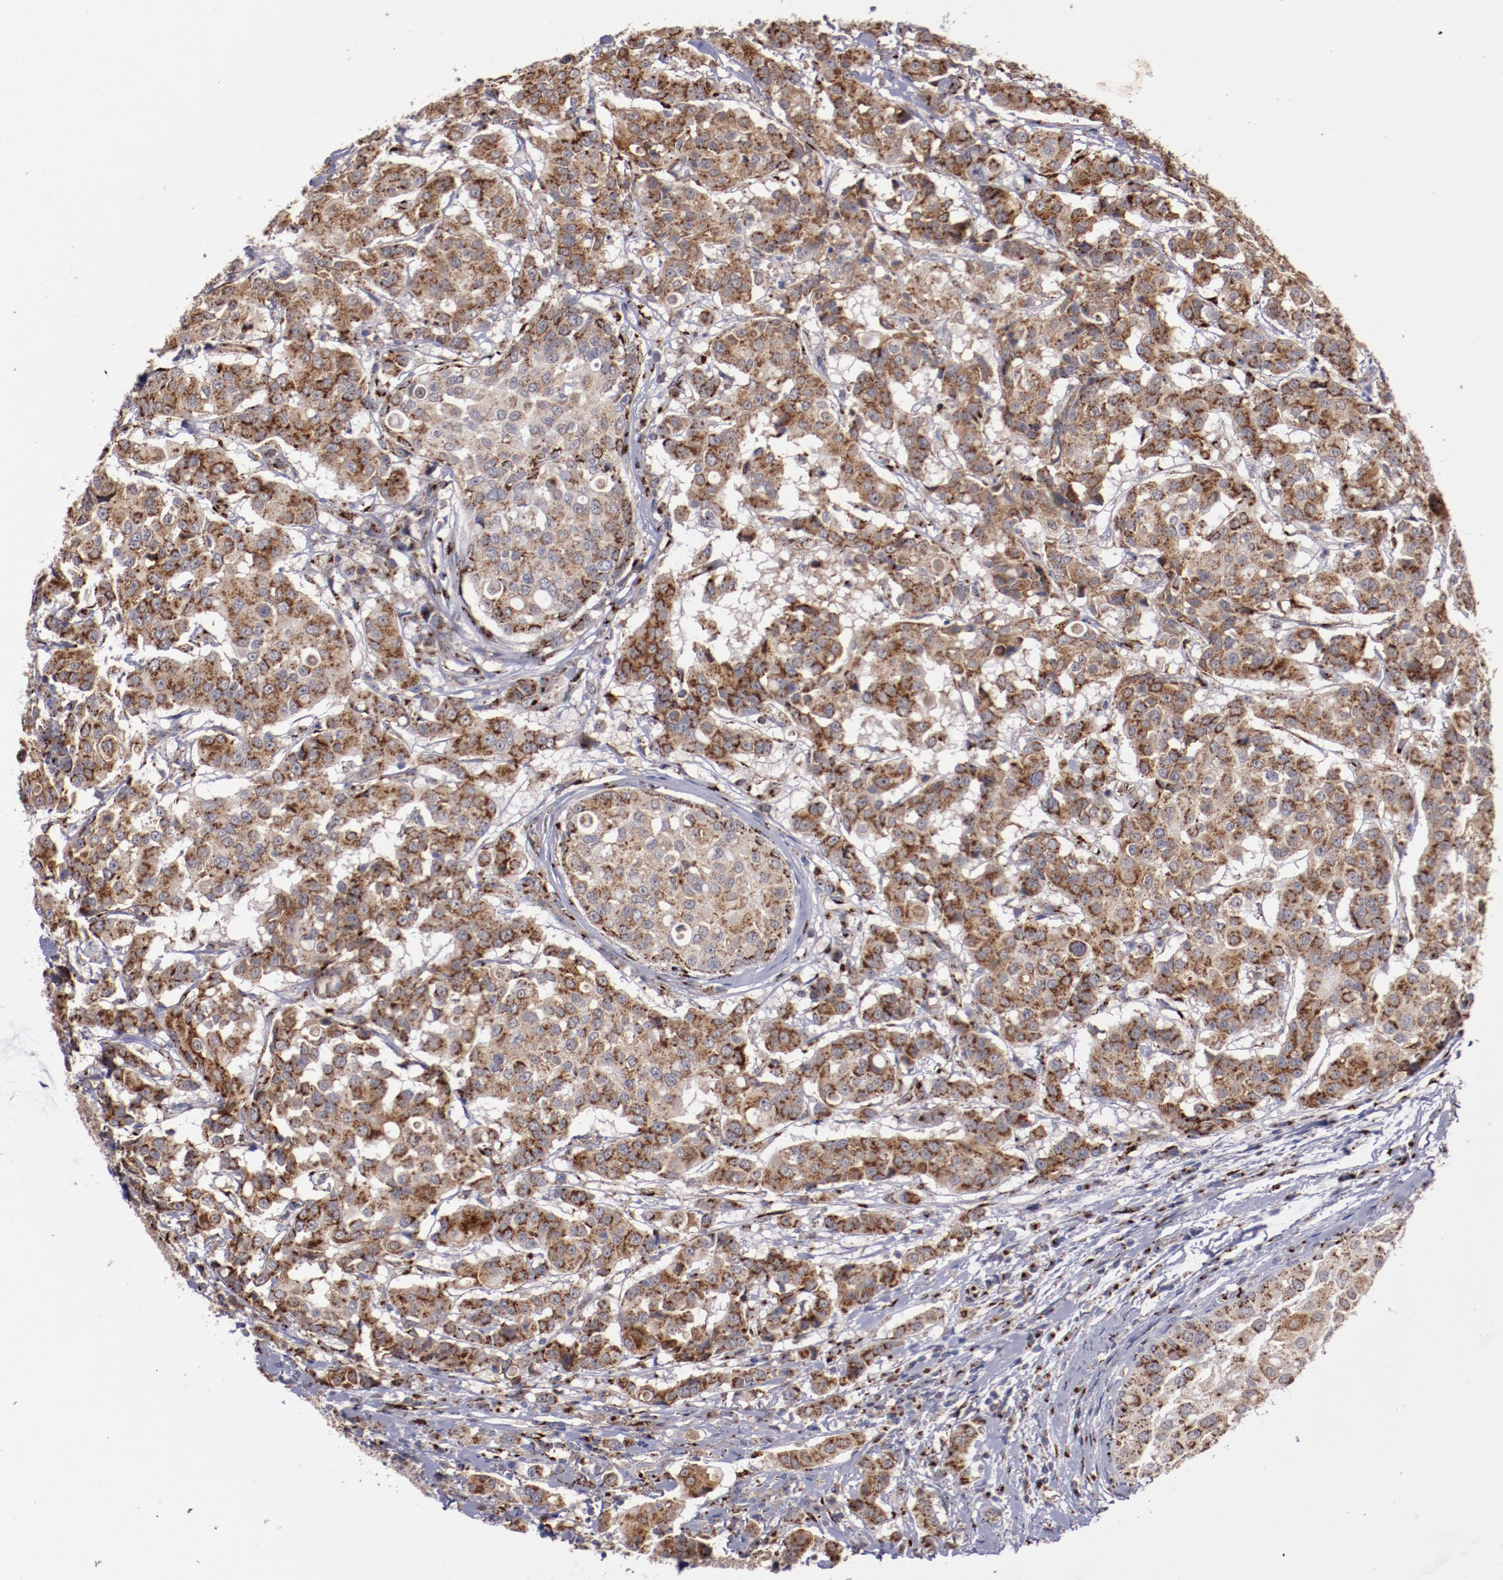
{"staining": {"intensity": "strong", "quantity": ">75%", "location": "cytoplasmic/membranous"}, "tissue": "breast cancer", "cell_type": "Tumor cells", "image_type": "cancer", "snomed": [{"axis": "morphology", "description": "Duct carcinoma"}, {"axis": "topography", "description": "Breast"}], "caption": "Breast intraductal carcinoma stained with a brown dye demonstrates strong cytoplasmic/membranous positive positivity in approximately >75% of tumor cells.", "gene": "GOLIM4", "patient": {"sex": "female", "age": 27}}